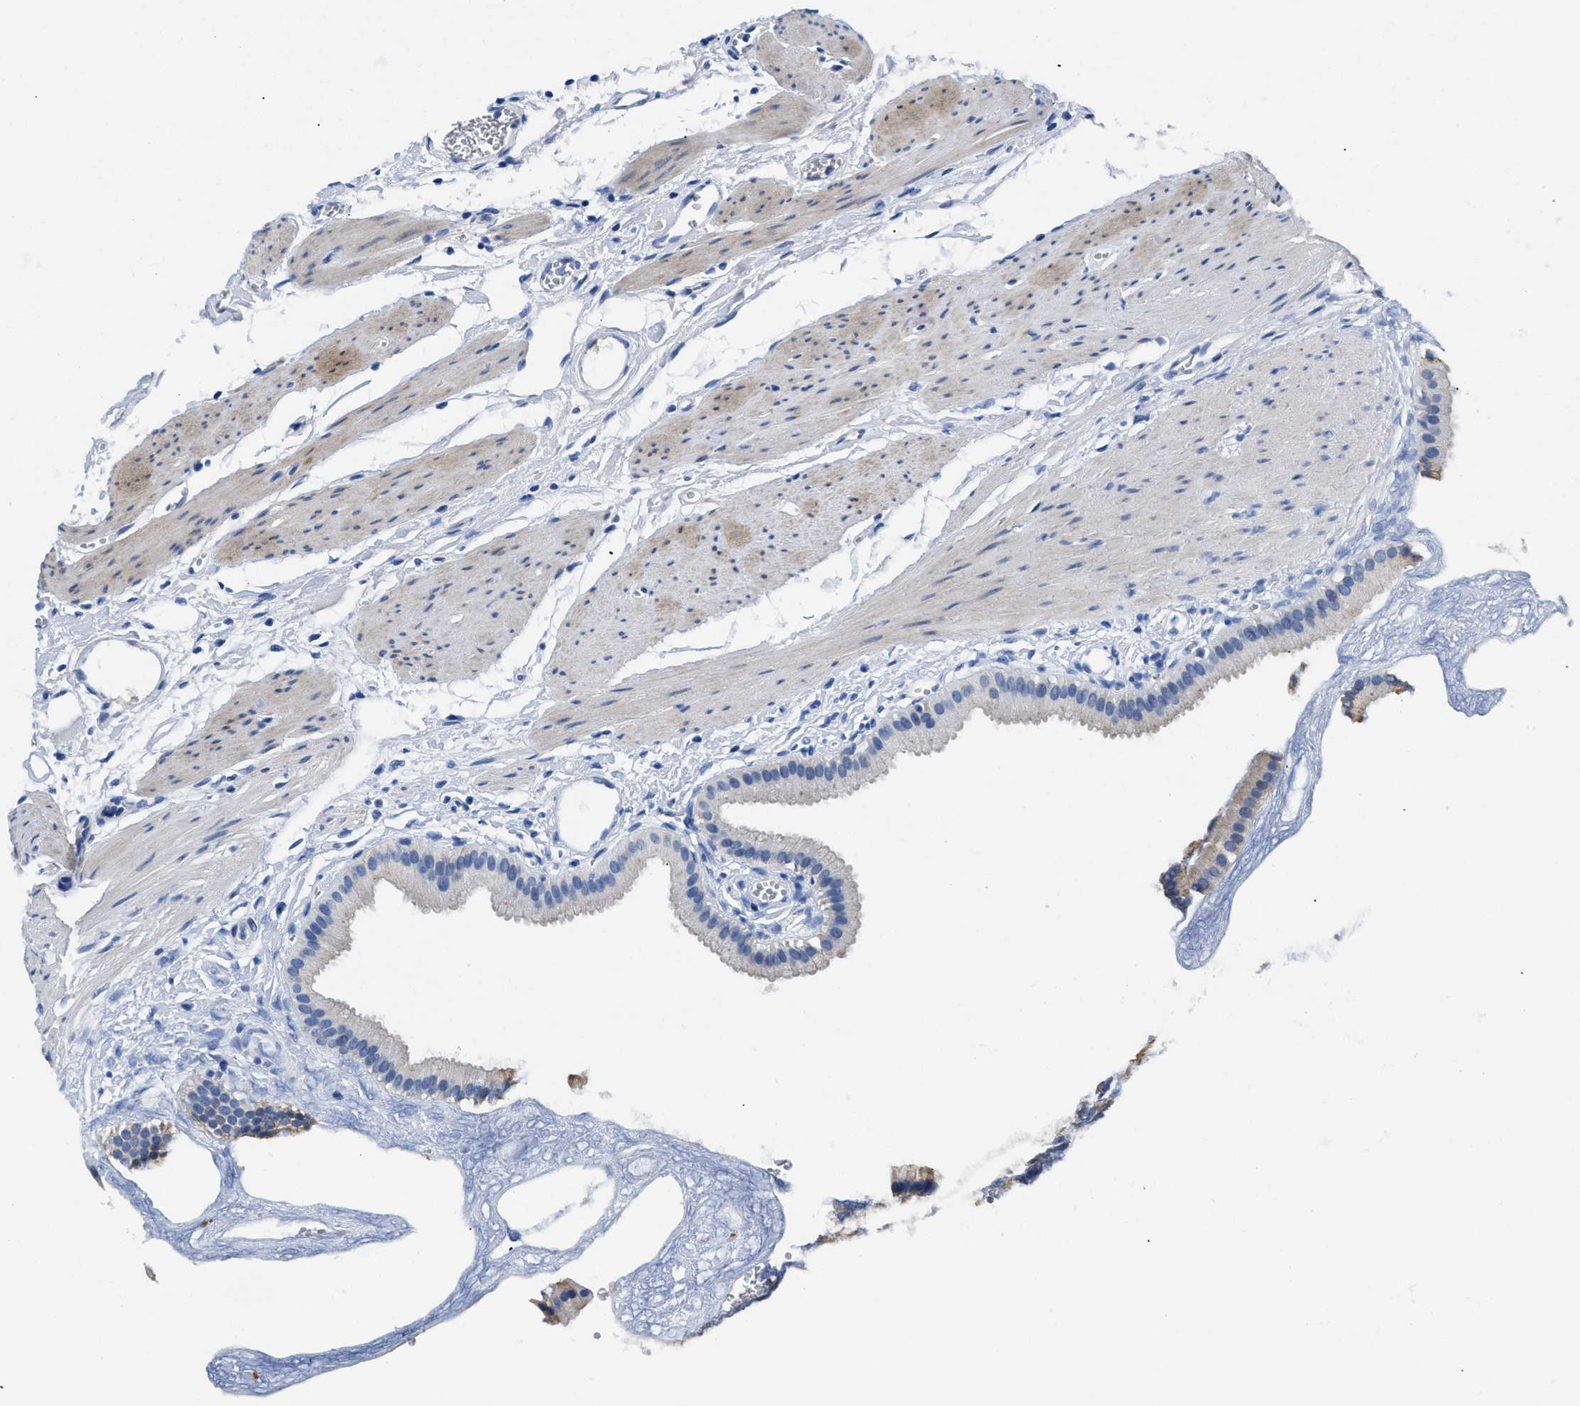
{"staining": {"intensity": "weak", "quantity": "<25%", "location": "cytoplasmic/membranous"}, "tissue": "gallbladder", "cell_type": "Glandular cells", "image_type": "normal", "snomed": [{"axis": "morphology", "description": "Normal tissue, NOS"}, {"axis": "topography", "description": "Gallbladder"}], "caption": "This is an immunohistochemistry micrograph of unremarkable human gallbladder. There is no staining in glandular cells.", "gene": "TMEM68", "patient": {"sex": "female", "age": 64}}